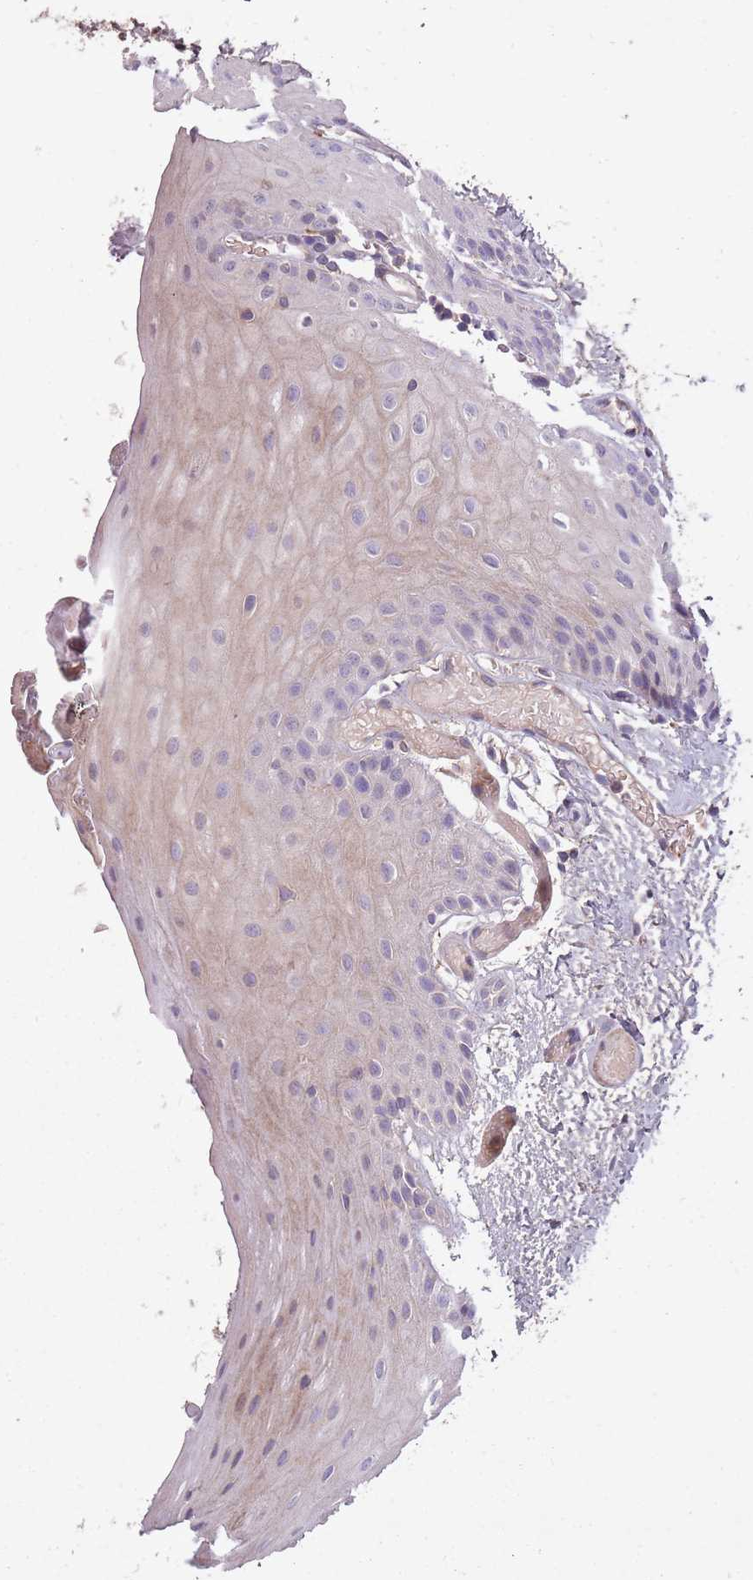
{"staining": {"intensity": "weak", "quantity": "<25%", "location": "cytoplasmic/membranous"}, "tissue": "oral mucosa", "cell_type": "Squamous epithelial cells", "image_type": "normal", "snomed": [{"axis": "morphology", "description": "Normal tissue, NOS"}, {"axis": "topography", "description": "Oral tissue"}], "caption": "Oral mucosa stained for a protein using immunohistochemistry (IHC) demonstrates no staining squamous epithelial cells.", "gene": "OR2V1", "patient": {"sex": "female", "age": 67}}